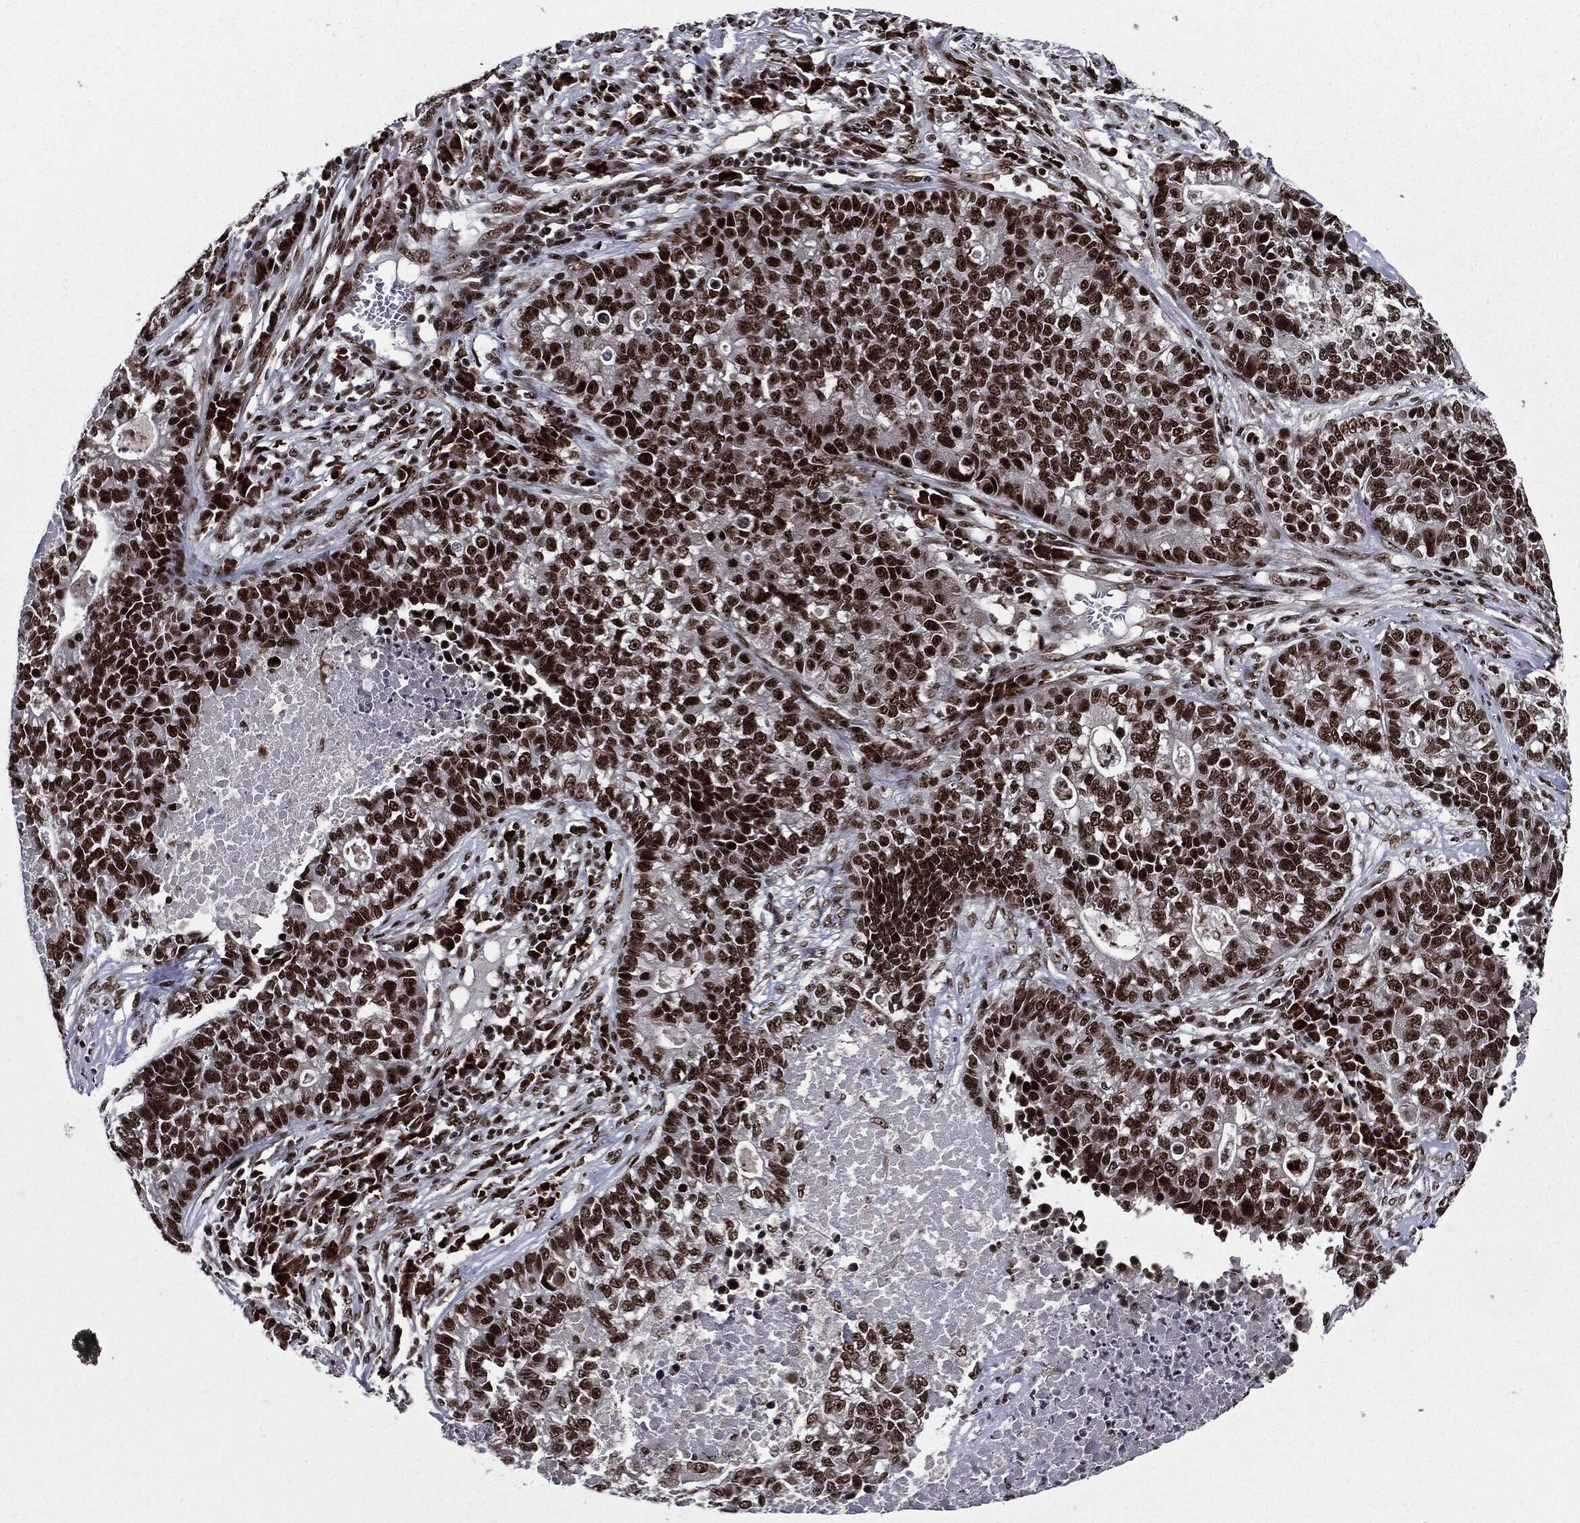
{"staining": {"intensity": "strong", "quantity": ">75%", "location": "nuclear"}, "tissue": "lung cancer", "cell_type": "Tumor cells", "image_type": "cancer", "snomed": [{"axis": "morphology", "description": "Adenocarcinoma, NOS"}, {"axis": "topography", "description": "Lung"}], "caption": "Lung cancer (adenocarcinoma) stained with a protein marker shows strong staining in tumor cells.", "gene": "ZFP91", "patient": {"sex": "male", "age": 57}}